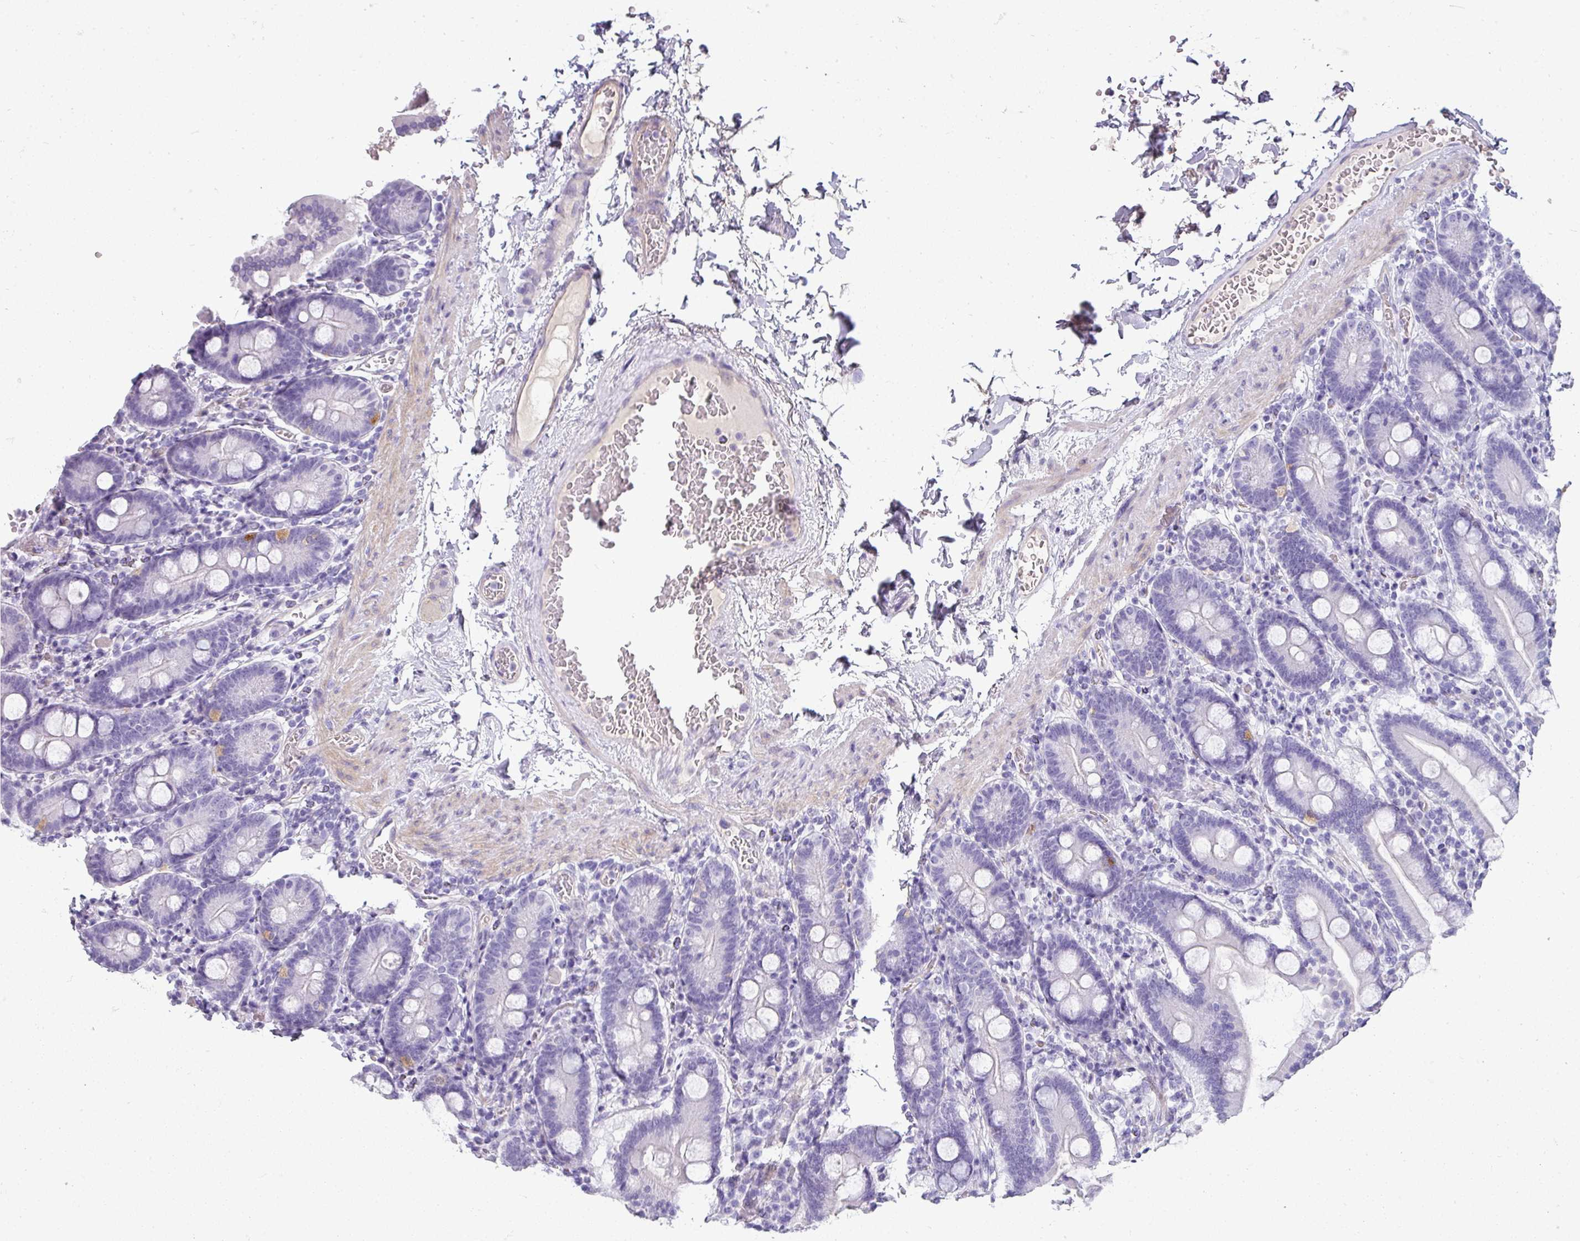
{"staining": {"intensity": "moderate", "quantity": "<25%", "location": "cytoplasmic/membranous"}, "tissue": "duodenum", "cell_type": "Glandular cells", "image_type": "normal", "snomed": [{"axis": "morphology", "description": "Normal tissue, NOS"}, {"axis": "topography", "description": "Duodenum"}], "caption": "DAB immunohistochemical staining of unremarkable duodenum displays moderate cytoplasmic/membranous protein expression in about <25% of glandular cells.", "gene": "VCX2", "patient": {"sex": "male", "age": 55}}